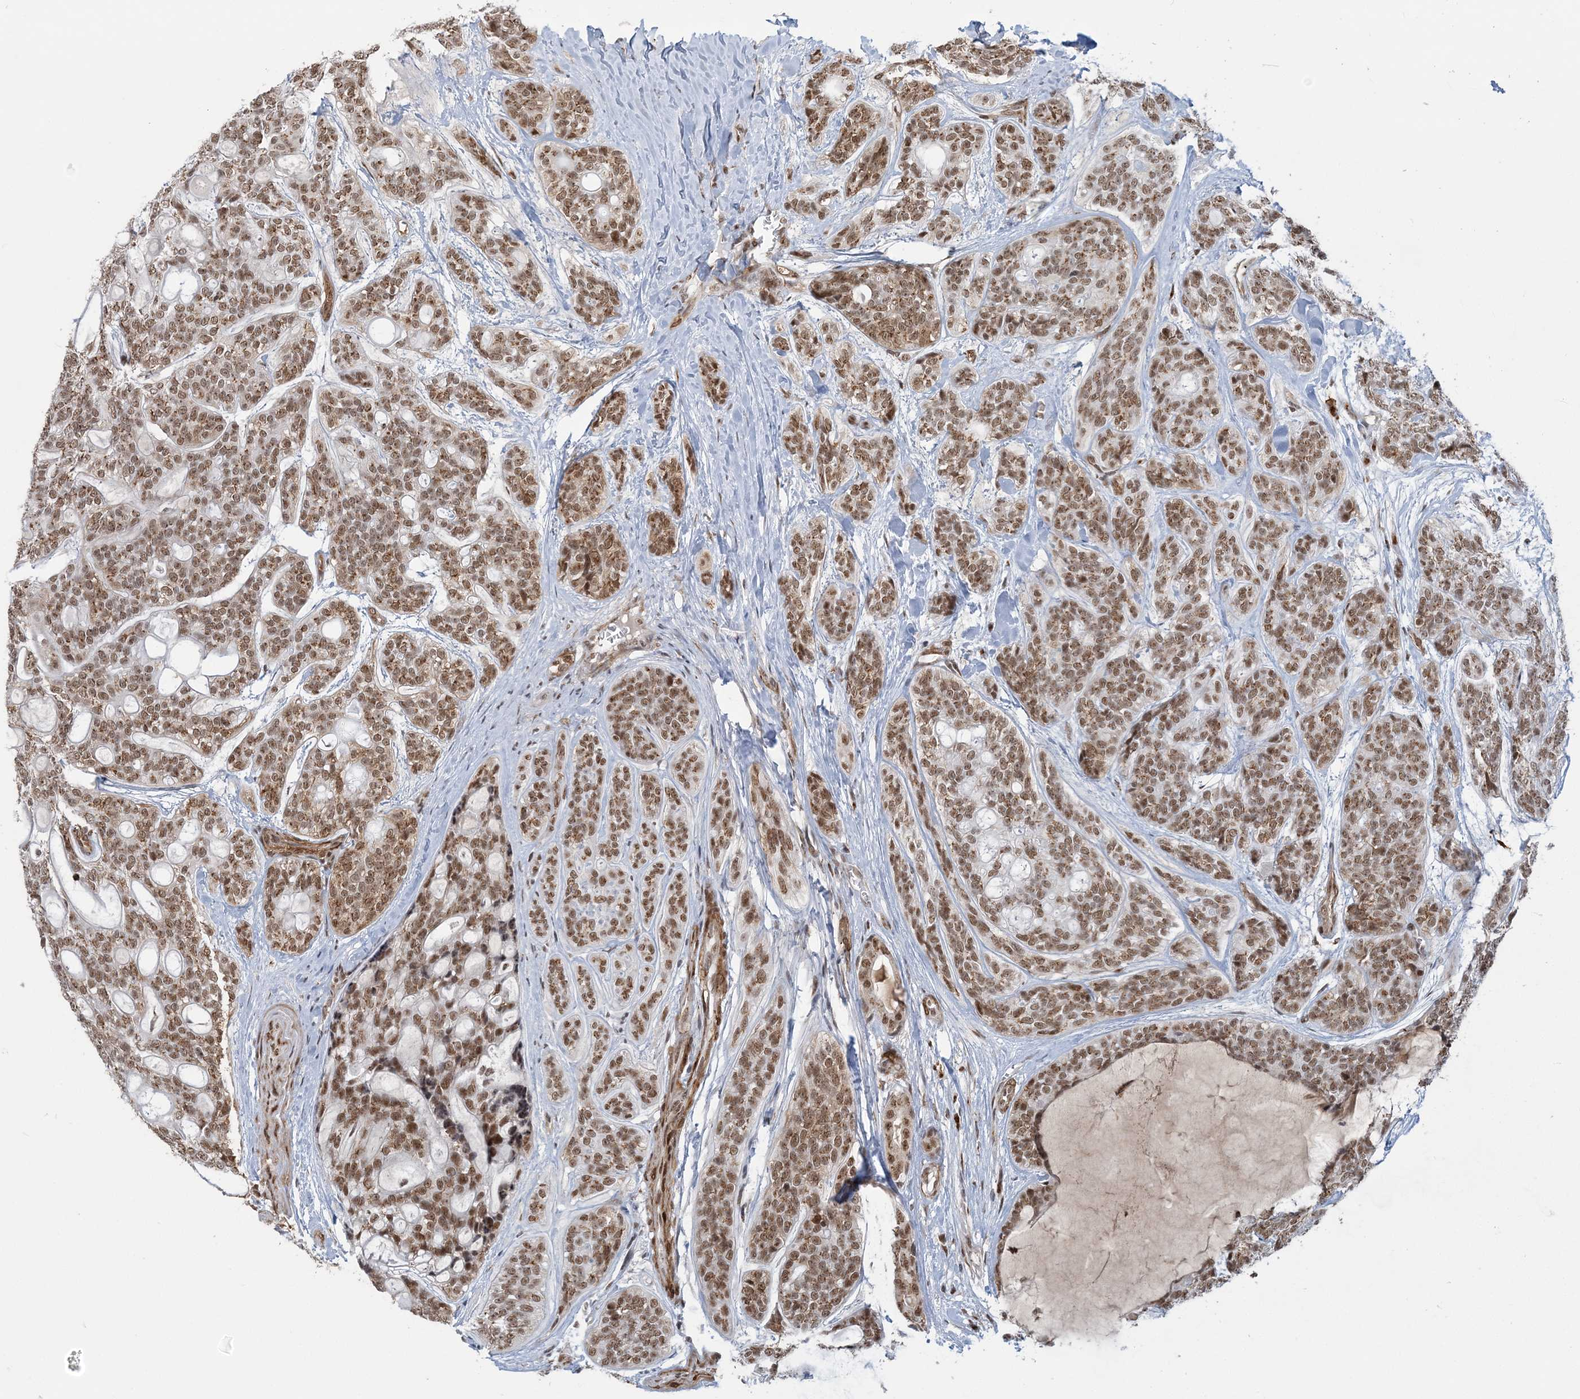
{"staining": {"intensity": "moderate", "quantity": ">75%", "location": "cytoplasmic/membranous,nuclear"}, "tissue": "head and neck cancer", "cell_type": "Tumor cells", "image_type": "cancer", "snomed": [{"axis": "morphology", "description": "Adenocarcinoma, NOS"}, {"axis": "topography", "description": "Head-Neck"}], "caption": "This is a photomicrograph of immunohistochemistry staining of head and neck cancer (adenocarcinoma), which shows moderate positivity in the cytoplasmic/membranous and nuclear of tumor cells.", "gene": "PLRG1", "patient": {"sex": "male", "age": 66}}